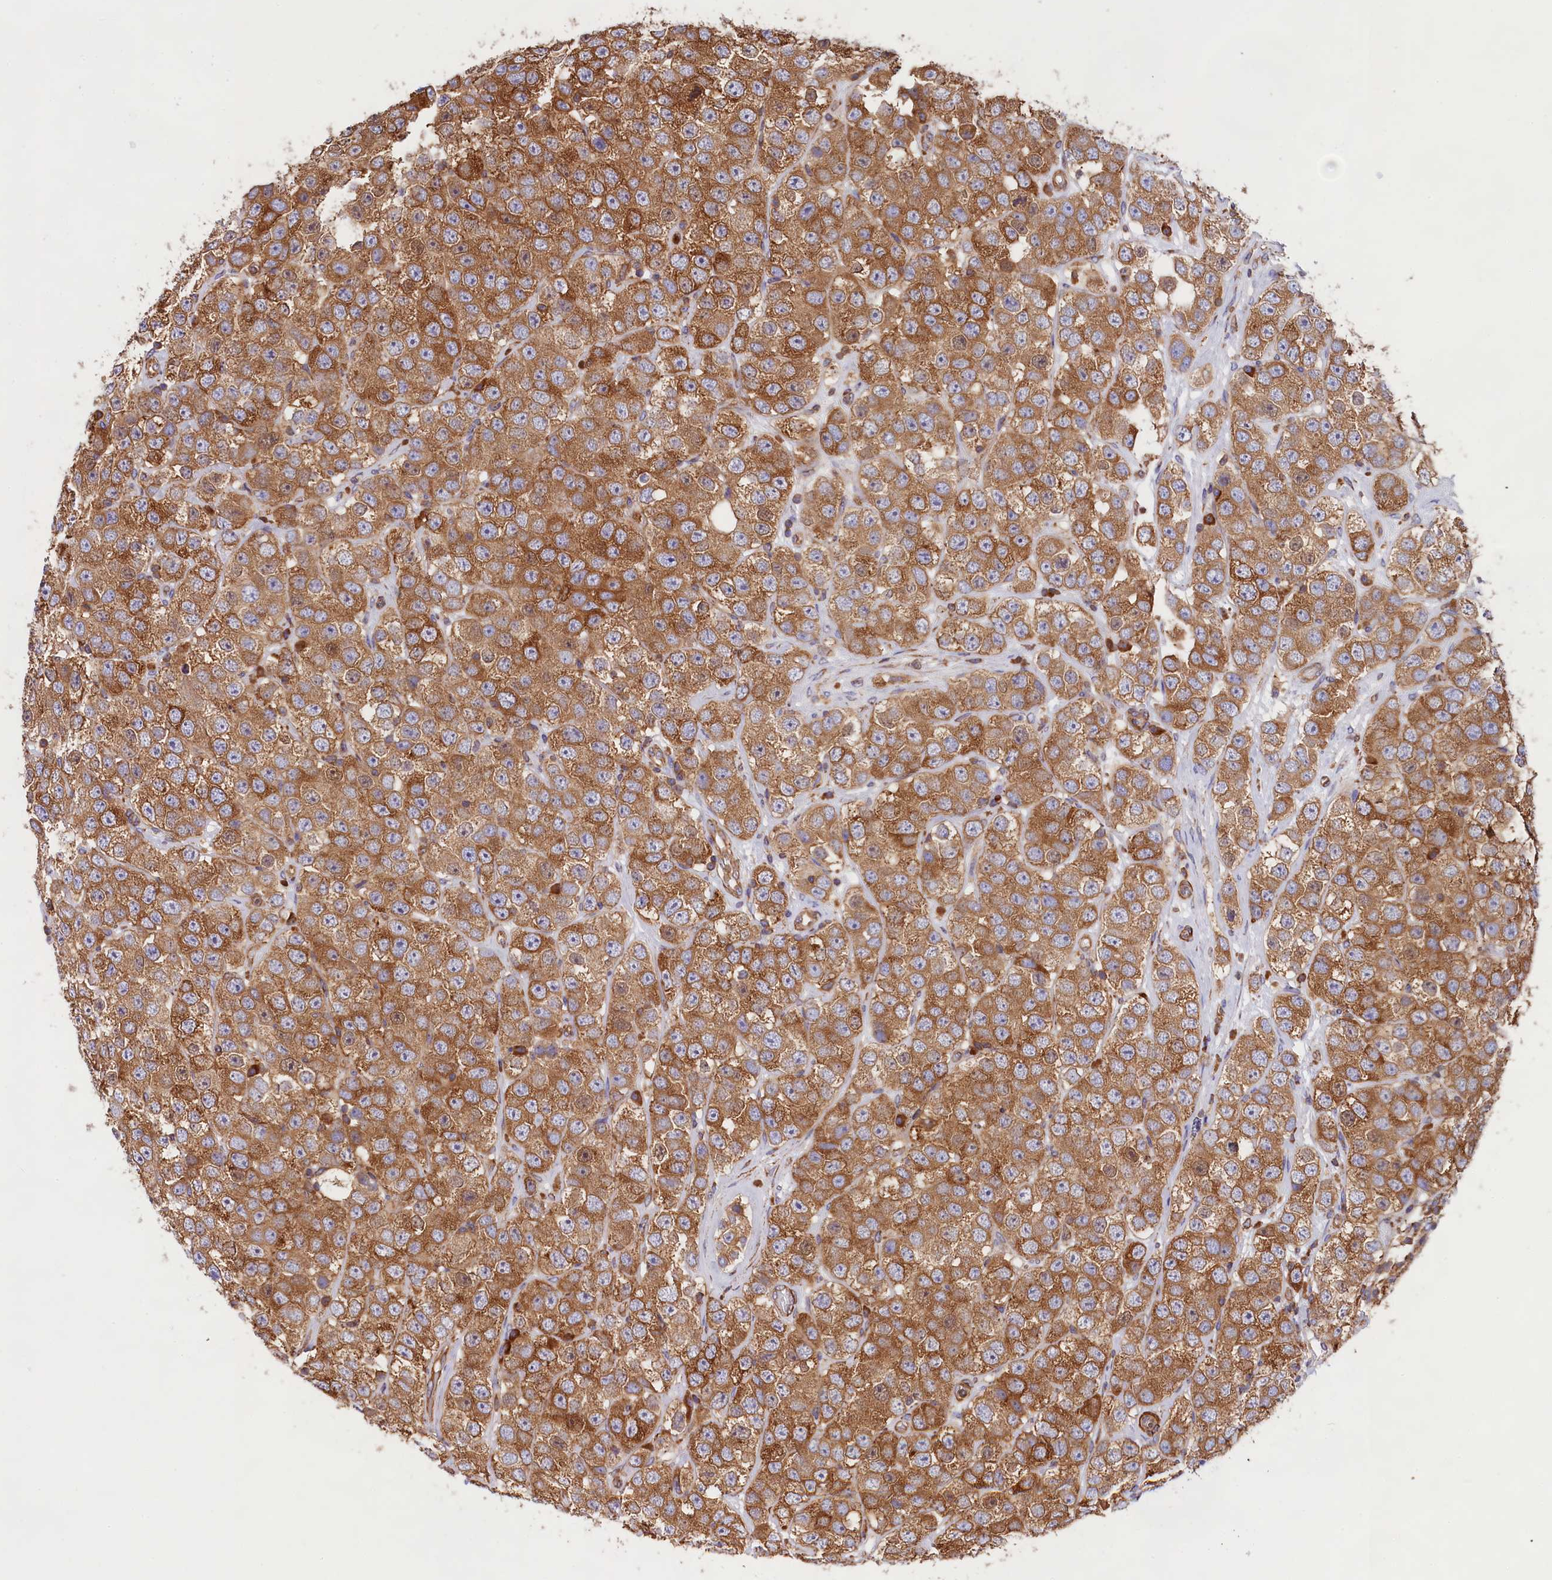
{"staining": {"intensity": "moderate", "quantity": ">75%", "location": "cytoplasmic/membranous"}, "tissue": "testis cancer", "cell_type": "Tumor cells", "image_type": "cancer", "snomed": [{"axis": "morphology", "description": "Seminoma, NOS"}, {"axis": "topography", "description": "Testis"}], "caption": "Protein staining exhibits moderate cytoplasmic/membranous expression in approximately >75% of tumor cells in testis cancer.", "gene": "GYS1", "patient": {"sex": "male", "age": 28}}